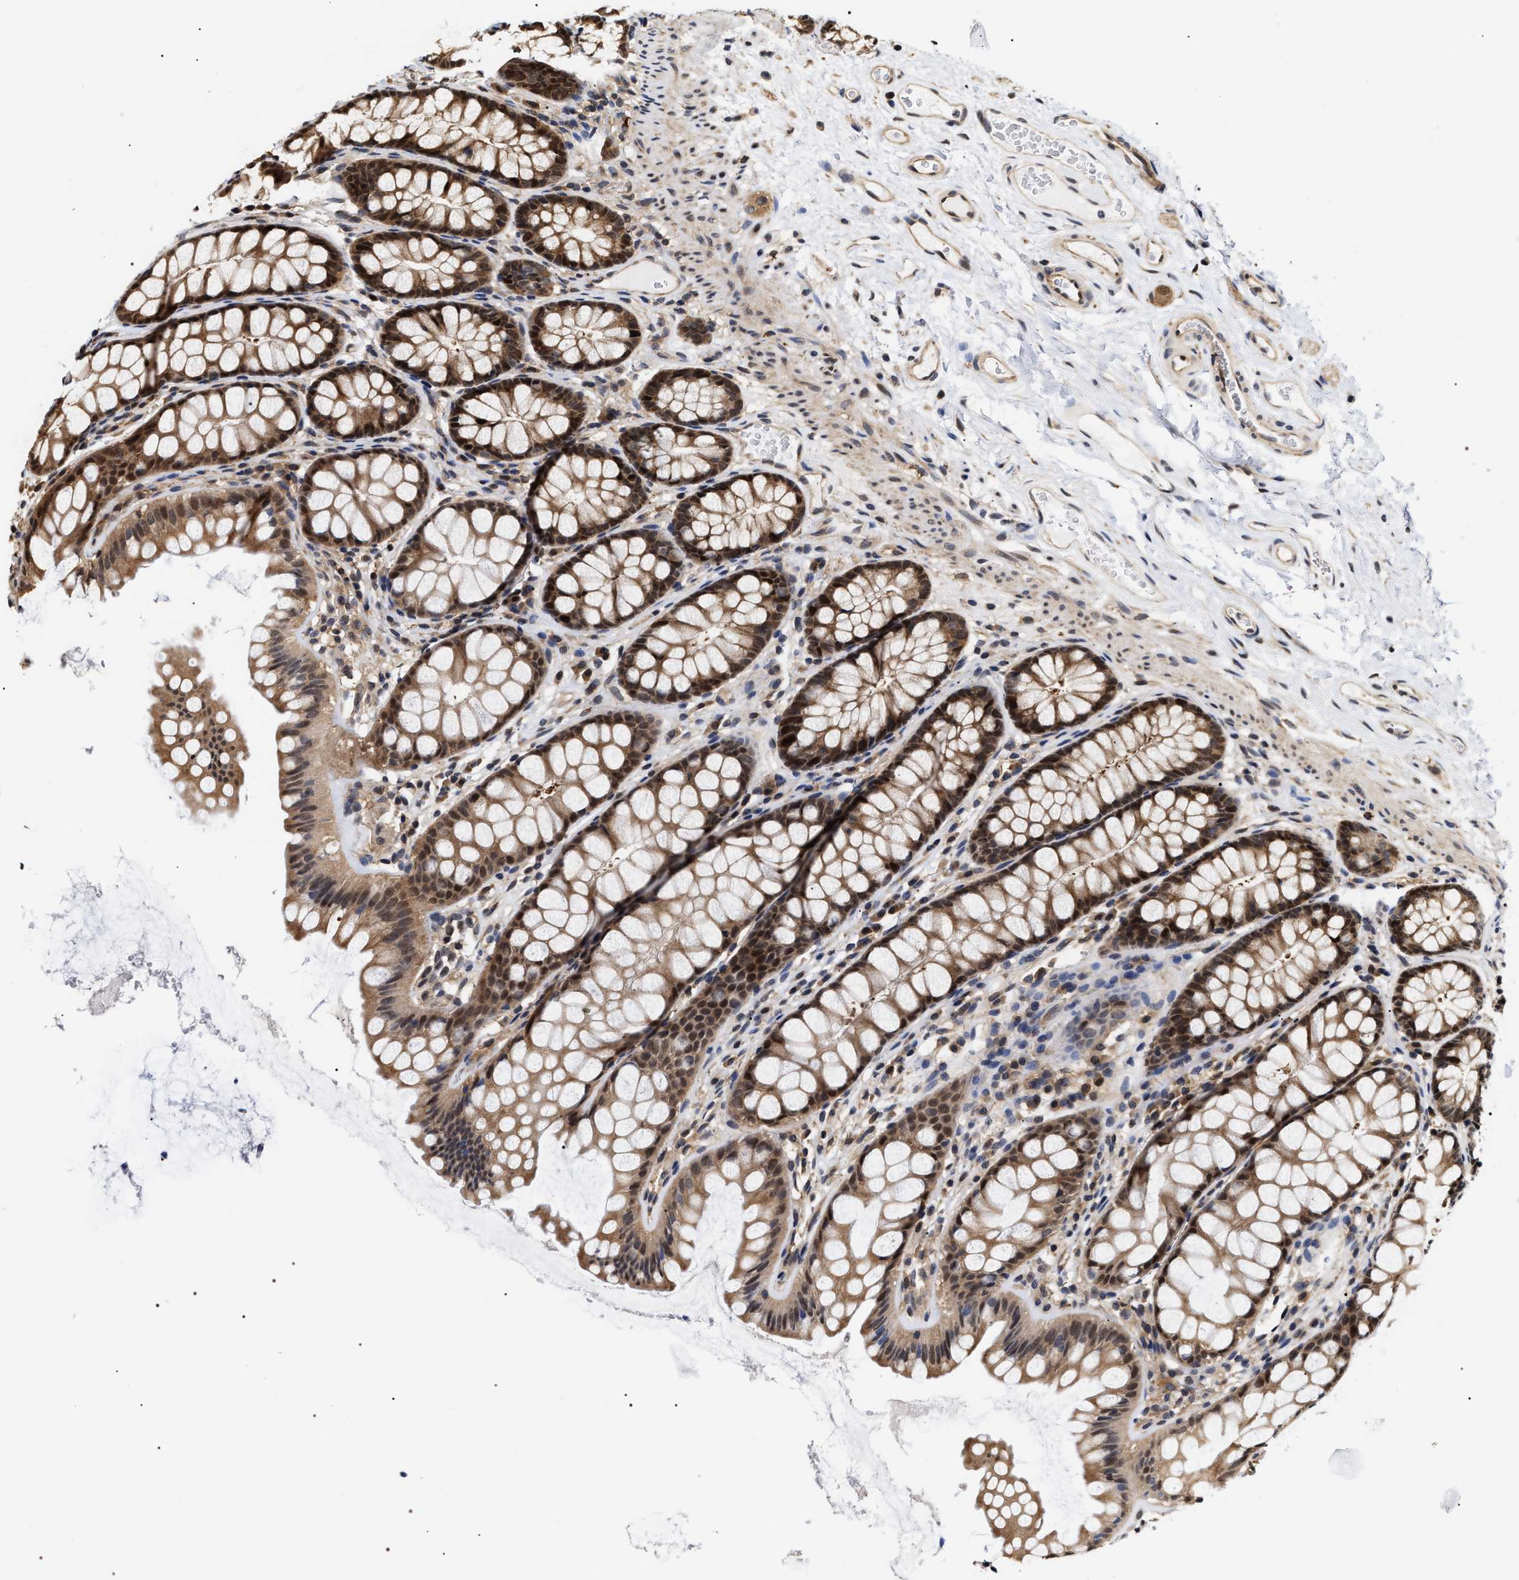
{"staining": {"intensity": "moderate", "quantity": ">75%", "location": "cytoplasmic/membranous"}, "tissue": "colon", "cell_type": "Endothelial cells", "image_type": "normal", "snomed": [{"axis": "morphology", "description": "Normal tissue, NOS"}, {"axis": "topography", "description": "Colon"}], "caption": "Brown immunohistochemical staining in benign human colon displays moderate cytoplasmic/membranous staining in about >75% of endothelial cells.", "gene": "BAG6", "patient": {"sex": "female", "age": 55}}